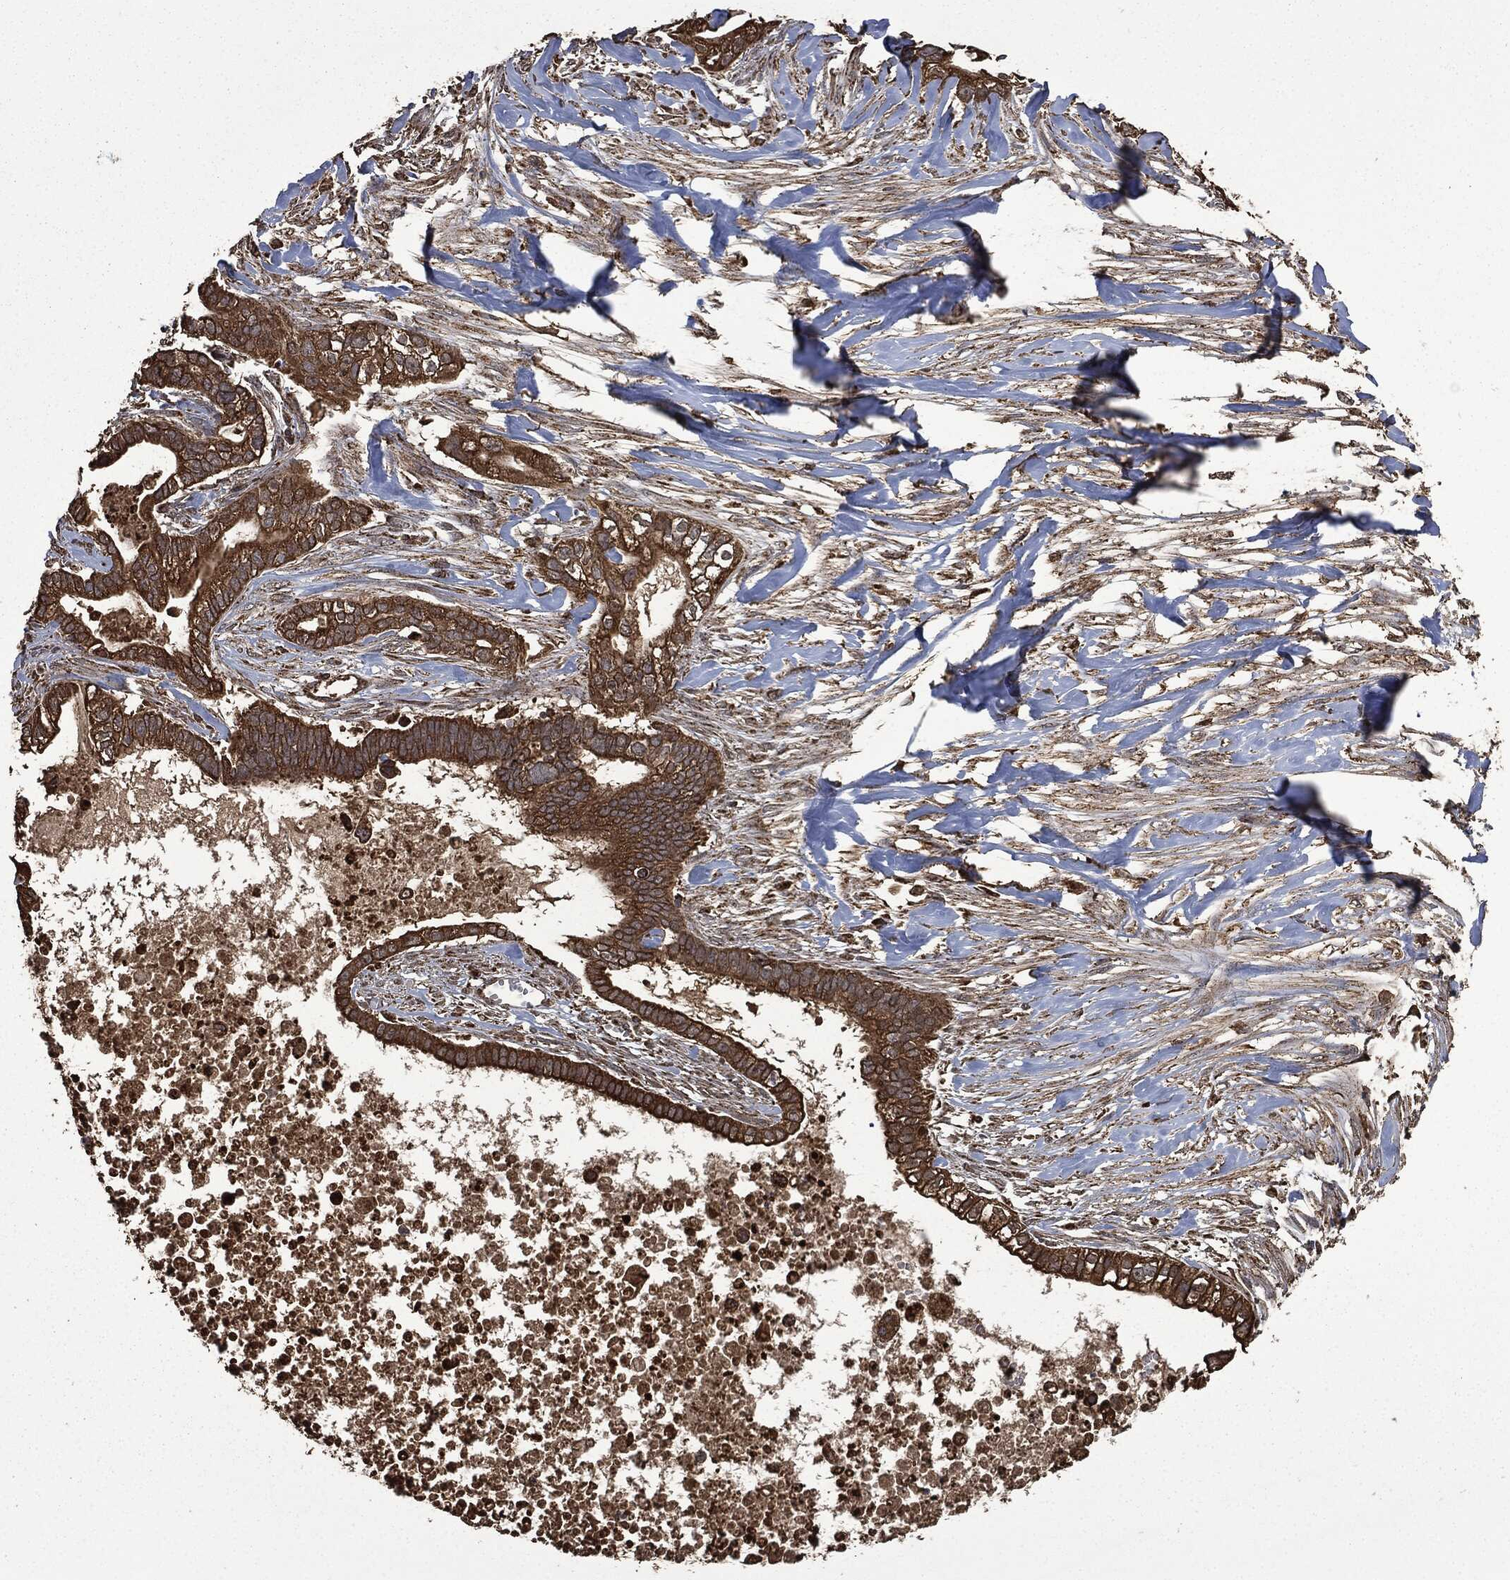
{"staining": {"intensity": "strong", "quantity": ">75%", "location": "cytoplasmic/membranous"}, "tissue": "pancreatic cancer", "cell_type": "Tumor cells", "image_type": "cancer", "snomed": [{"axis": "morphology", "description": "Adenocarcinoma, NOS"}, {"axis": "topography", "description": "Pancreas"}], "caption": "A brown stain highlights strong cytoplasmic/membranous staining of a protein in human pancreatic adenocarcinoma tumor cells. (DAB (3,3'-diaminobenzidine) IHC with brightfield microscopy, high magnification).", "gene": "LIG3", "patient": {"sex": "male", "age": 61}}